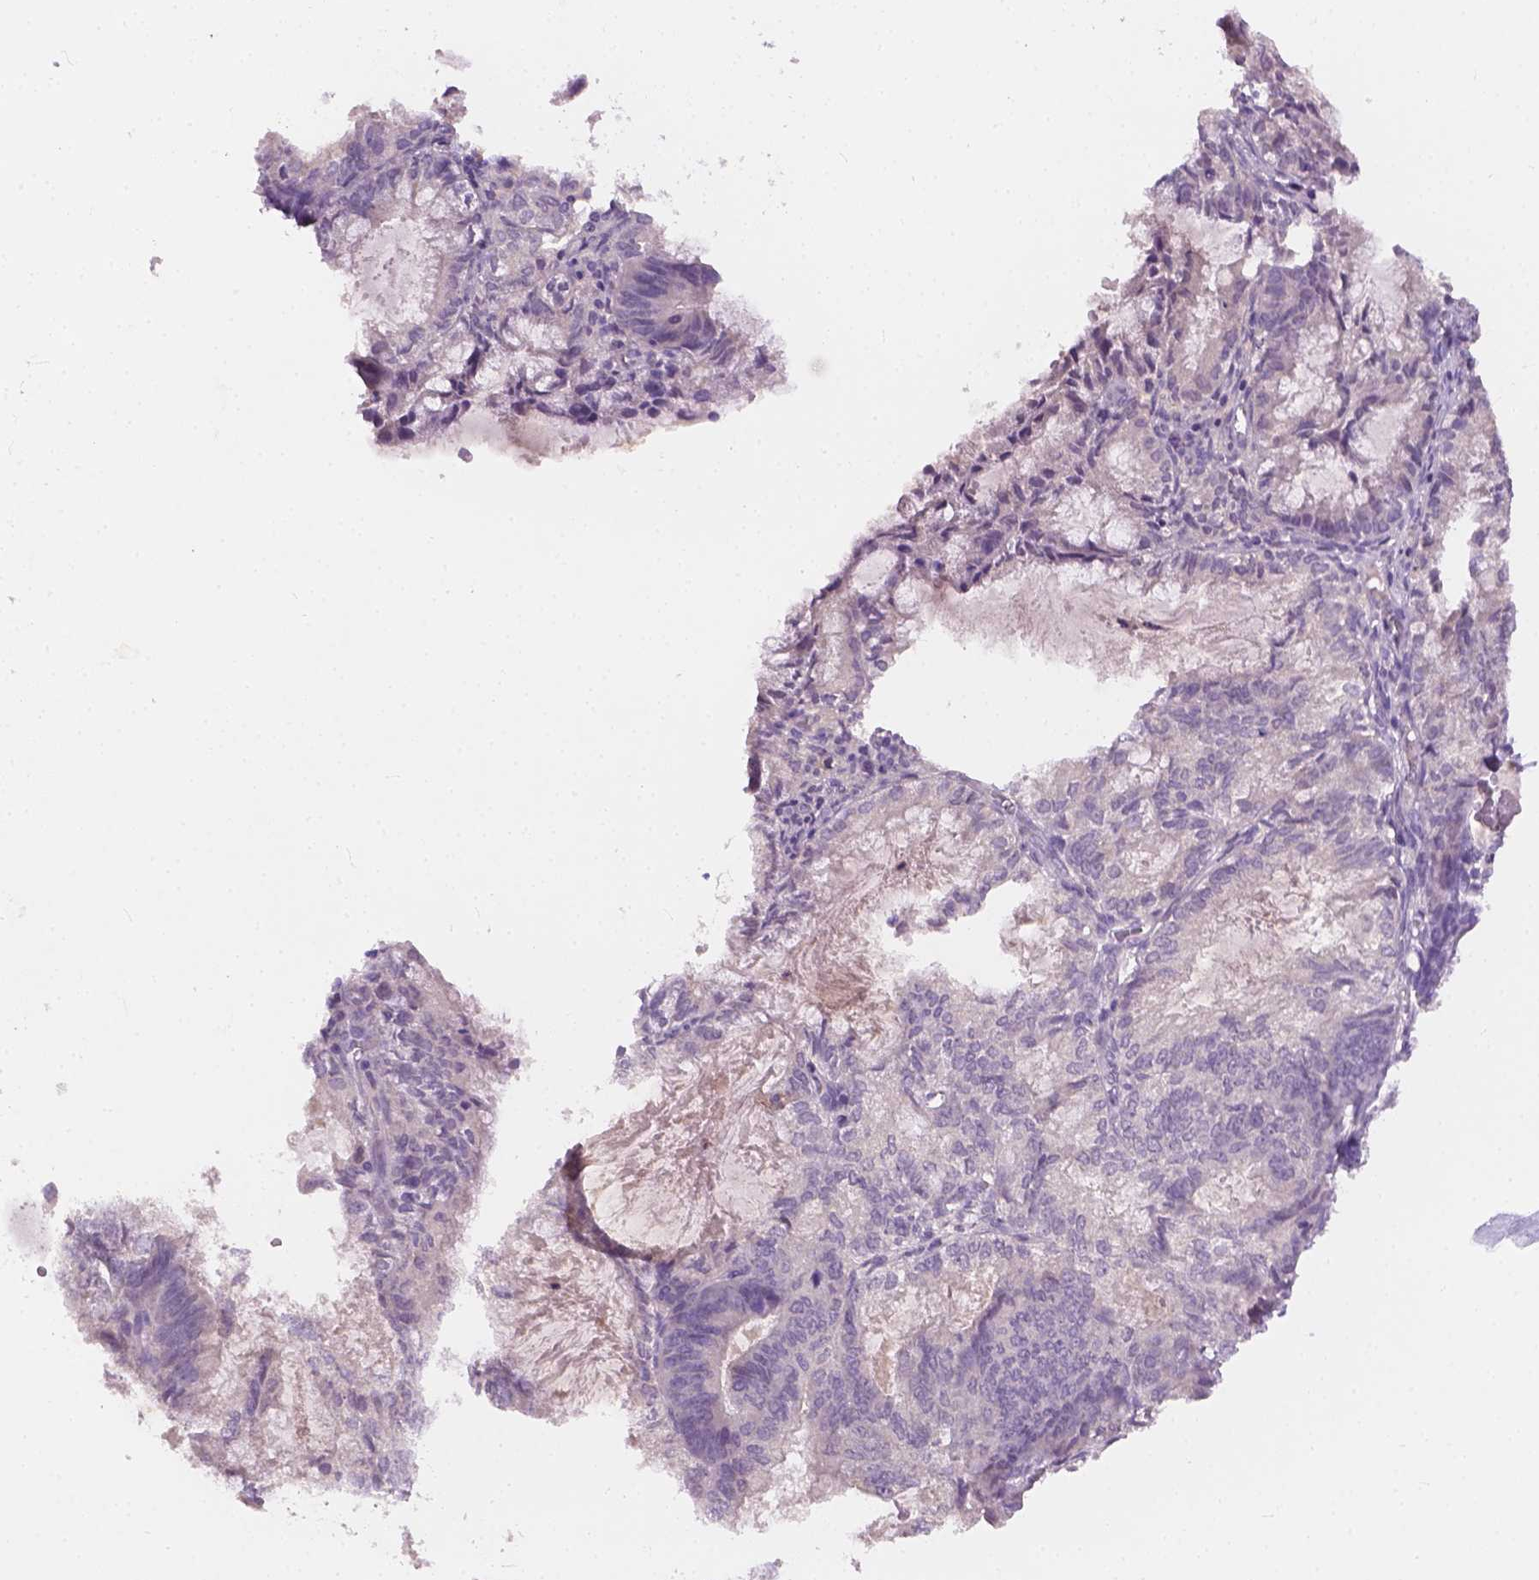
{"staining": {"intensity": "negative", "quantity": "none", "location": "none"}, "tissue": "endometrial cancer", "cell_type": "Tumor cells", "image_type": "cancer", "snomed": [{"axis": "morphology", "description": "Adenocarcinoma, NOS"}, {"axis": "topography", "description": "Endometrium"}], "caption": "Immunohistochemistry (IHC) of human endometrial cancer (adenocarcinoma) displays no positivity in tumor cells.", "gene": "KRT17", "patient": {"sex": "female", "age": 86}}